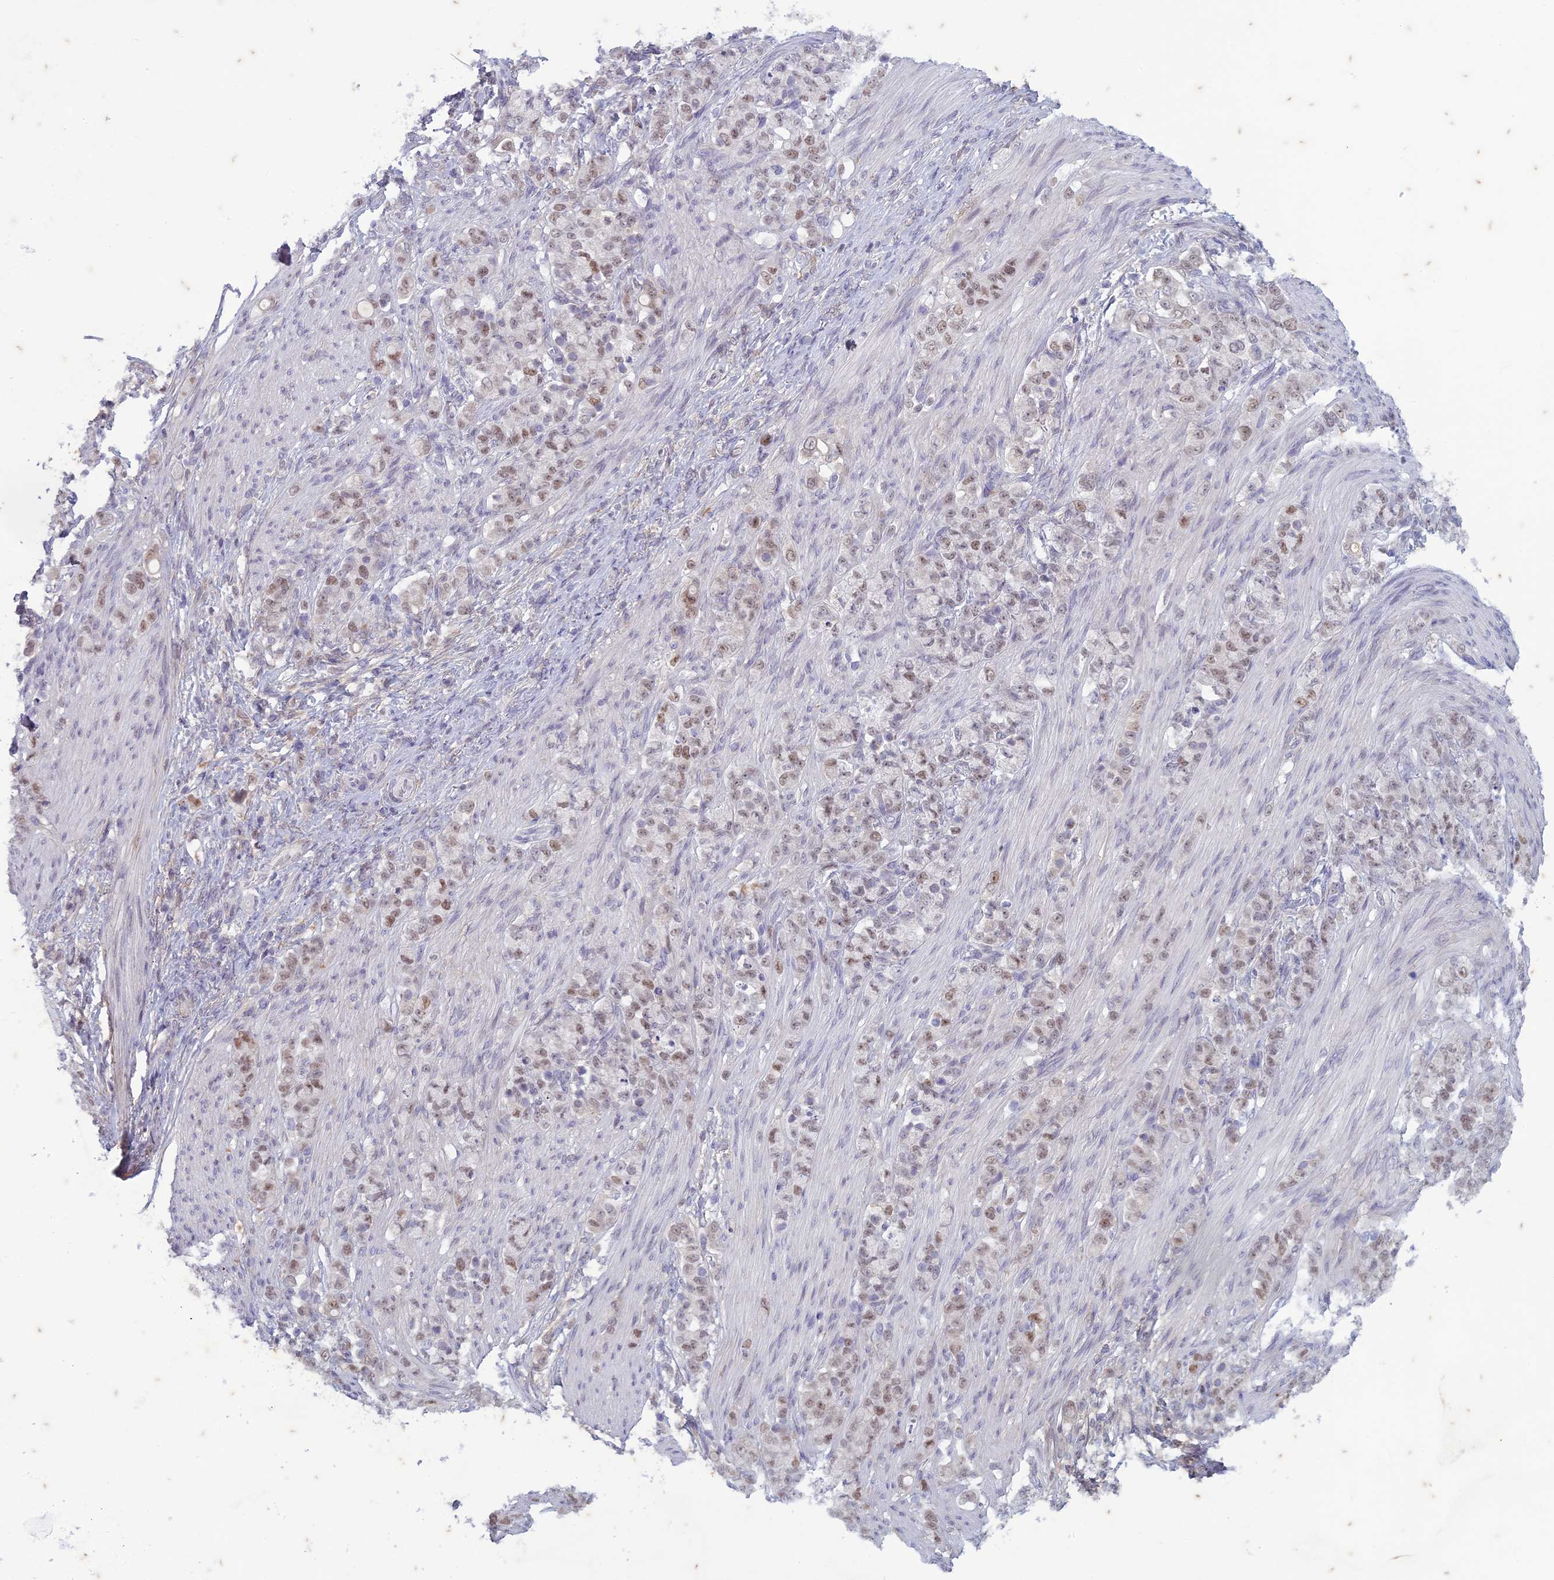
{"staining": {"intensity": "weak", "quantity": "25%-75%", "location": "nuclear"}, "tissue": "stomach cancer", "cell_type": "Tumor cells", "image_type": "cancer", "snomed": [{"axis": "morphology", "description": "Adenocarcinoma, NOS"}, {"axis": "topography", "description": "Stomach"}], "caption": "This micrograph shows immunohistochemistry staining of stomach adenocarcinoma, with low weak nuclear positivity in about 25%-75% of tumor cells.", "gene": "PABPN1L", "patient": {"sex": "female", "age": 79}}